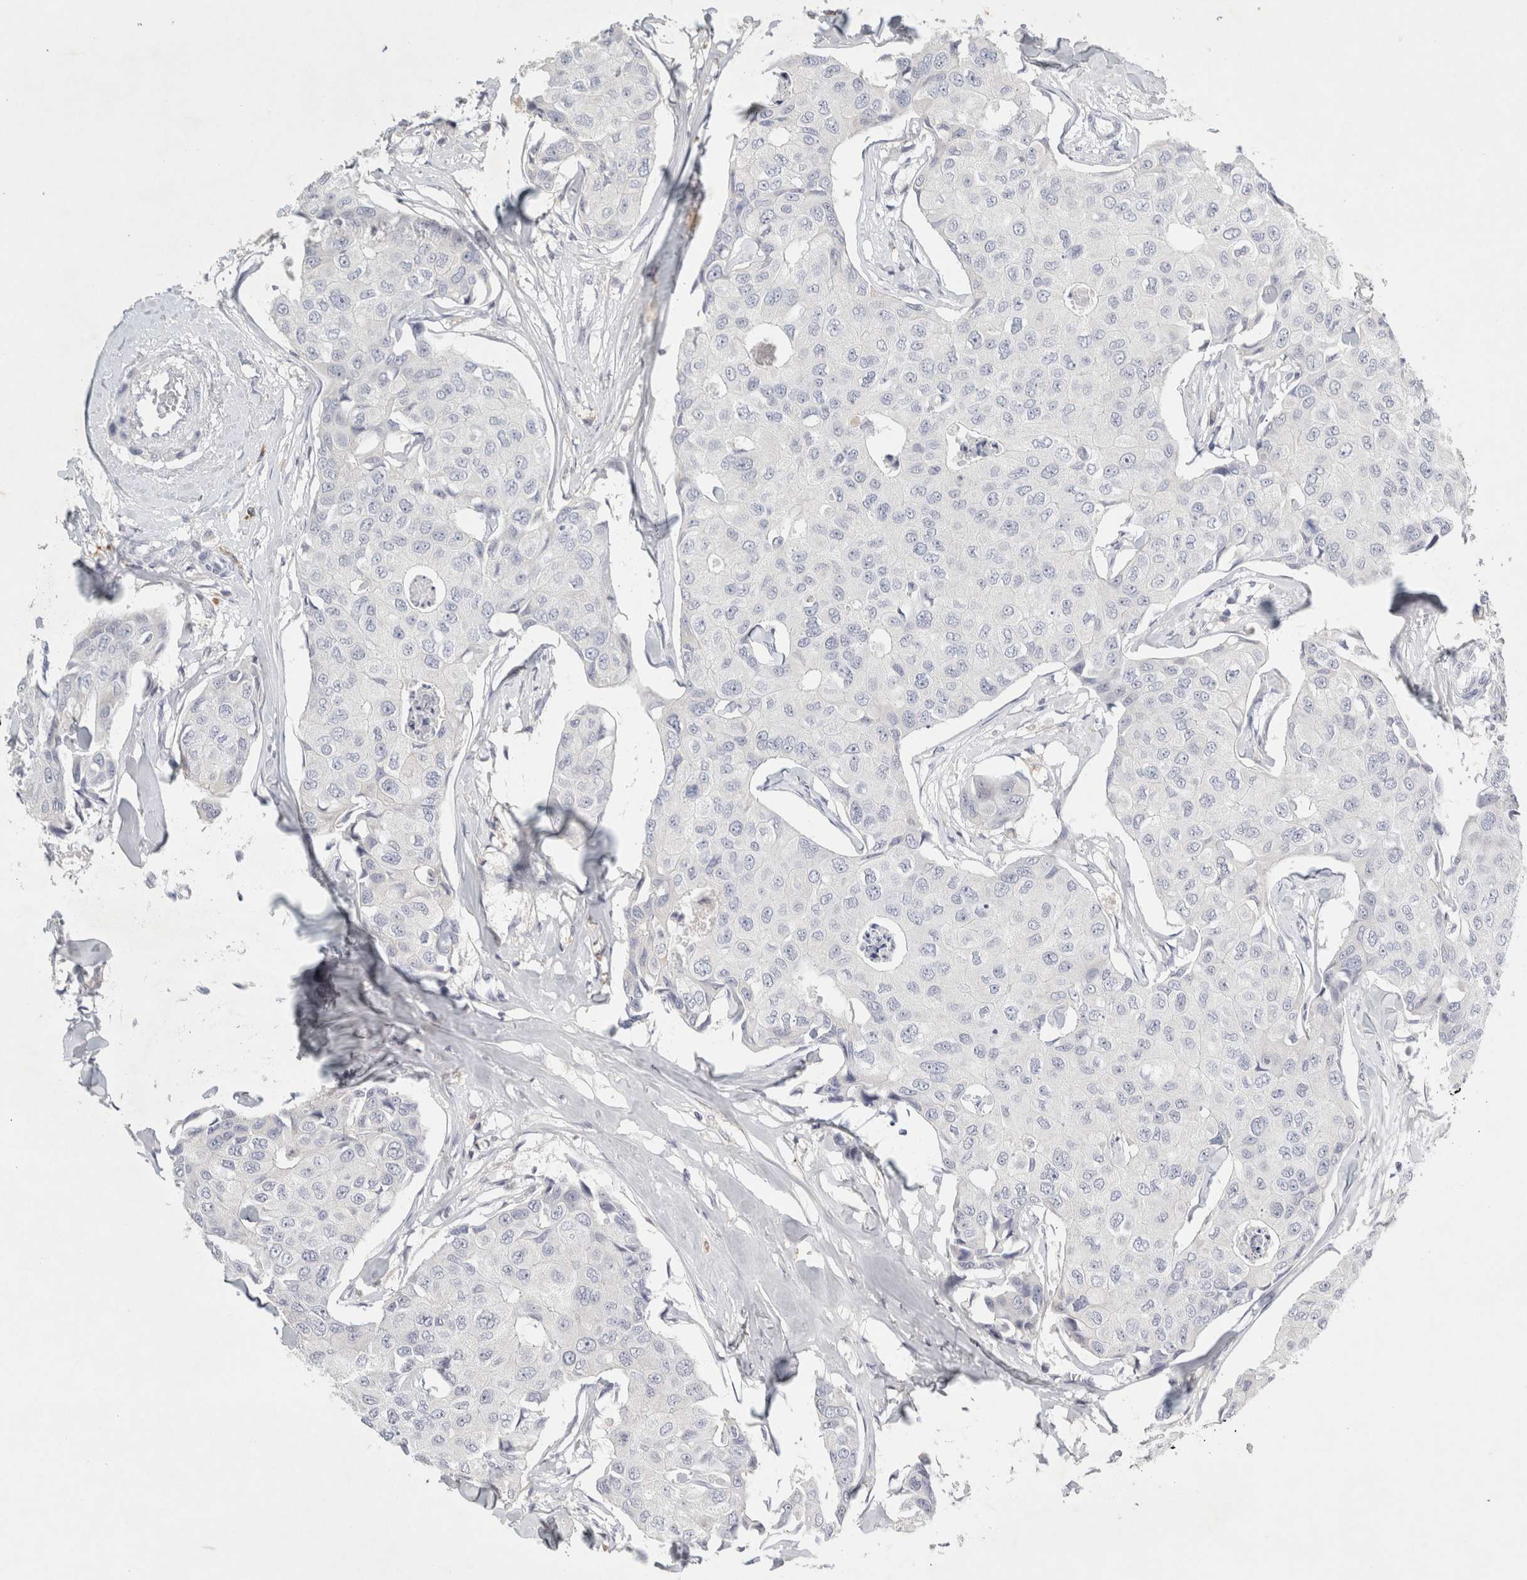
{"staining": {"intensity": "negative", "quantity": "none", "location": "none"}, "tissue": "breast cancer", "cell_type": "Tumor cells", "image_type": "cancer", "snomed": [{"axis": "morphology", "description": "Duct carcinoma"}, {"axis": "topography", "description": "Breast"}], "caption": "A photomicrograph of breast cancer (invasive ductal carcinoma) stained for a protein demonstrates no brown staining in tumor cells.", "gene": "FGL2", "patient": {"sex": "female", "age": 80}}